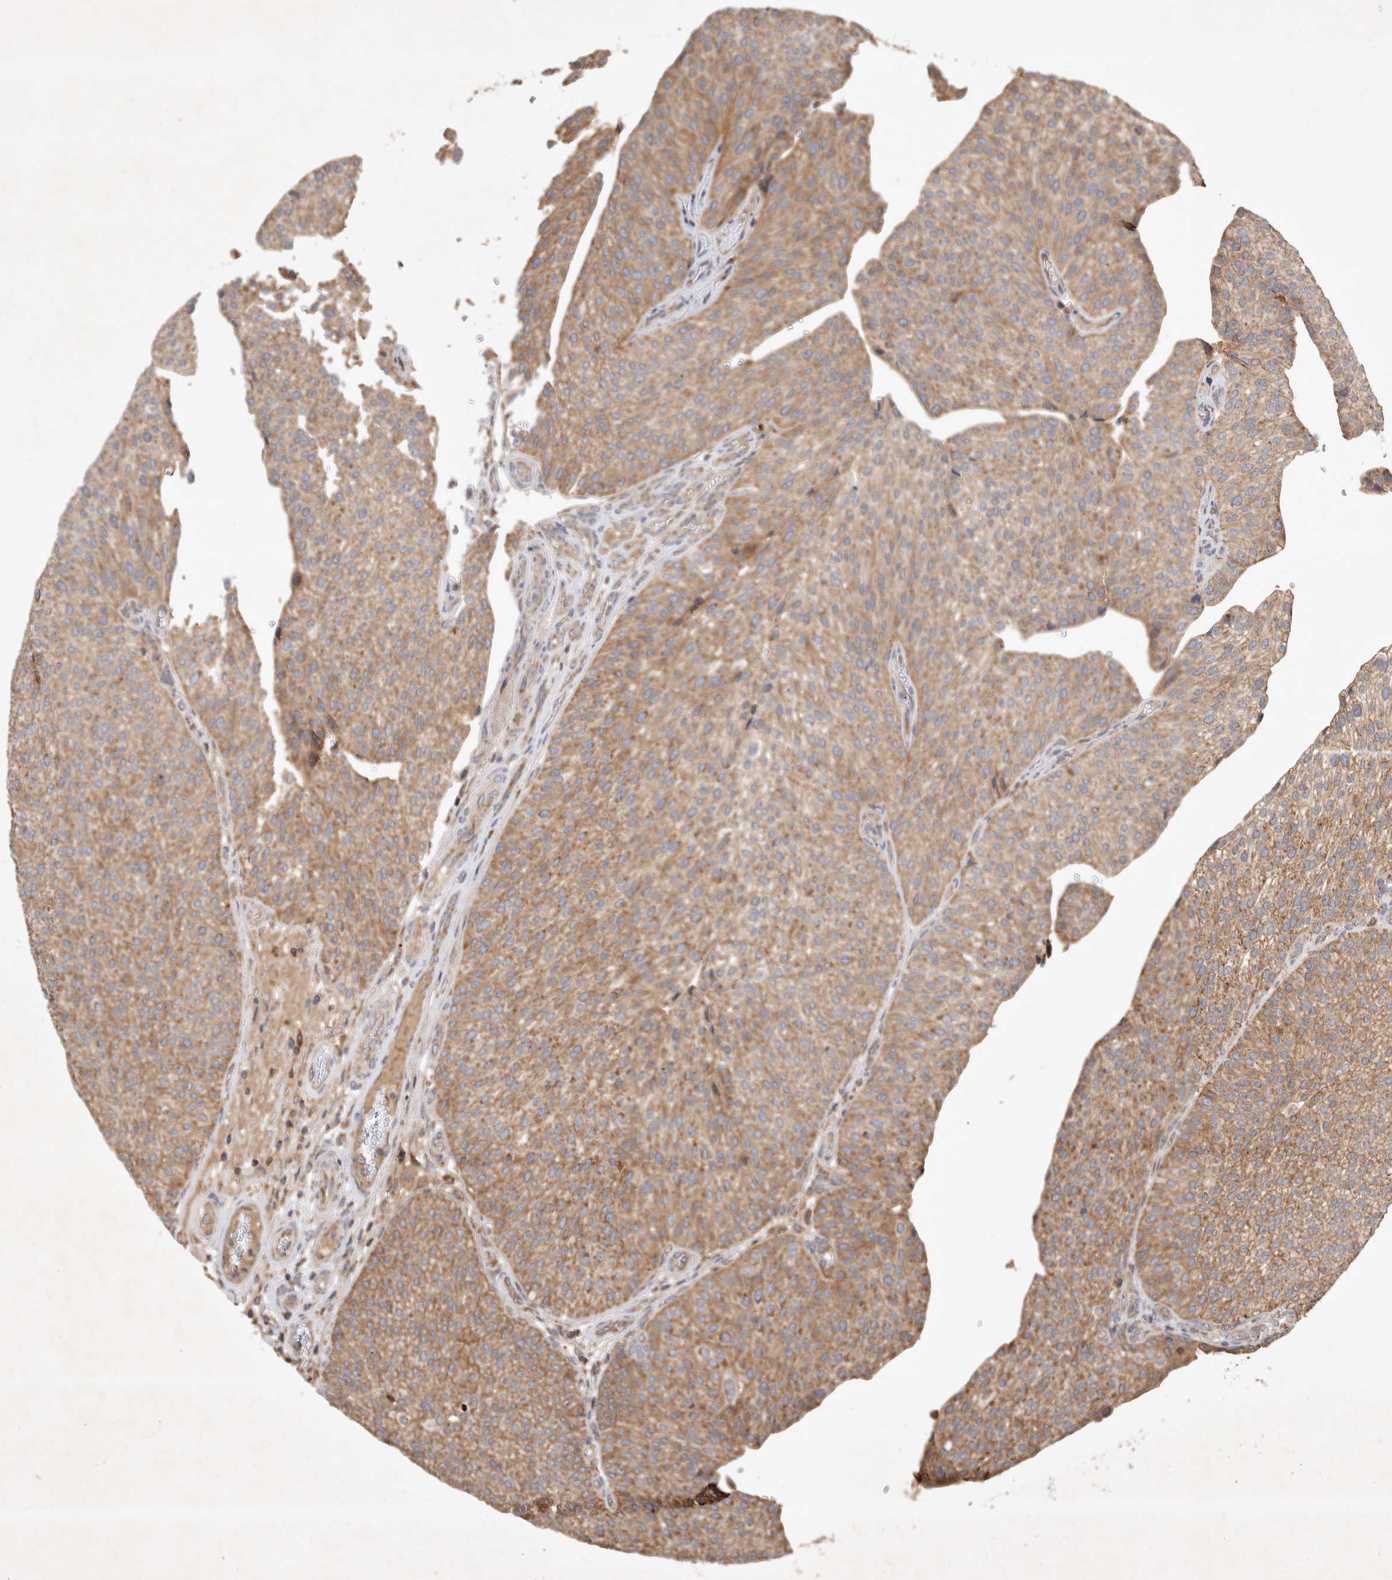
{"staining": {"intensity": "moderate", "quantity": ">75%", "location": "cytoplasmic/membranous"}, "tissue": "urothelial cancer", "cell_type": "Tumor cells", "image_type": "cancer", "snomed": [{"axis": "morphology", "description": "Normal tissue, NOS"}, {"axis": "morphology", "description": "Urothelial carcinoma, Low grade"}, {"axis": "topography", "description": "Smooth muscle"}, {"axis": "topography", "description": "Urinary bladder"}], "caption": "Urothelial carcinoma (low-grade) stained for a protein exhibits moderate cytoplasmic/membranous positivity in tumor cells. Nuclei are stained in blue.", "gene": "SERAC1", "patient": {"sex": "male", "age": 60}}